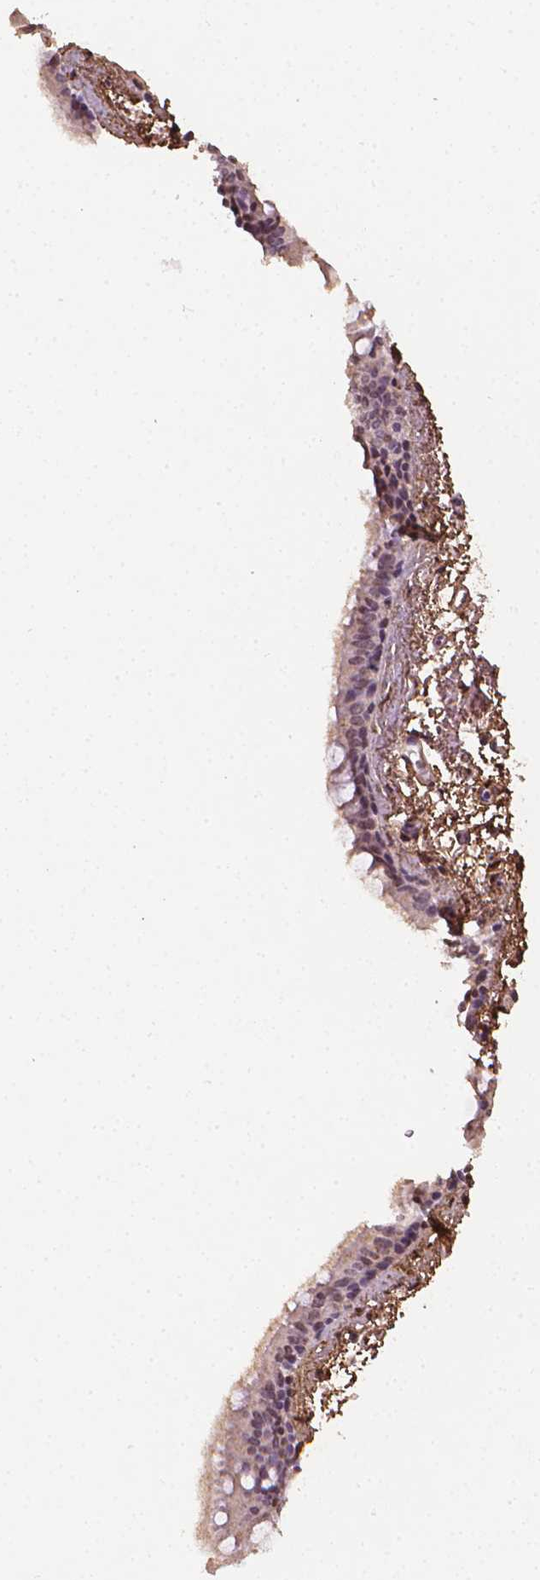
{"staining": {"intensity": "negative", "quantity": "none", "location": "none"}, "tissue": "bronchus", "cell_type": "Respiratory epithelial cells", "image_type": "normal", "snomed": [{"axis": "morphology", "description": "Normal tissue, NOS"}, {"axis": "topography", "description": "Bronchus"}], "caption": "Human bronchus stained for a protein using IHC demonstrates no positivity in respiratory epithelial cells.", "gene": "DCN", "patient": {"sex": "female", "age": 61}}